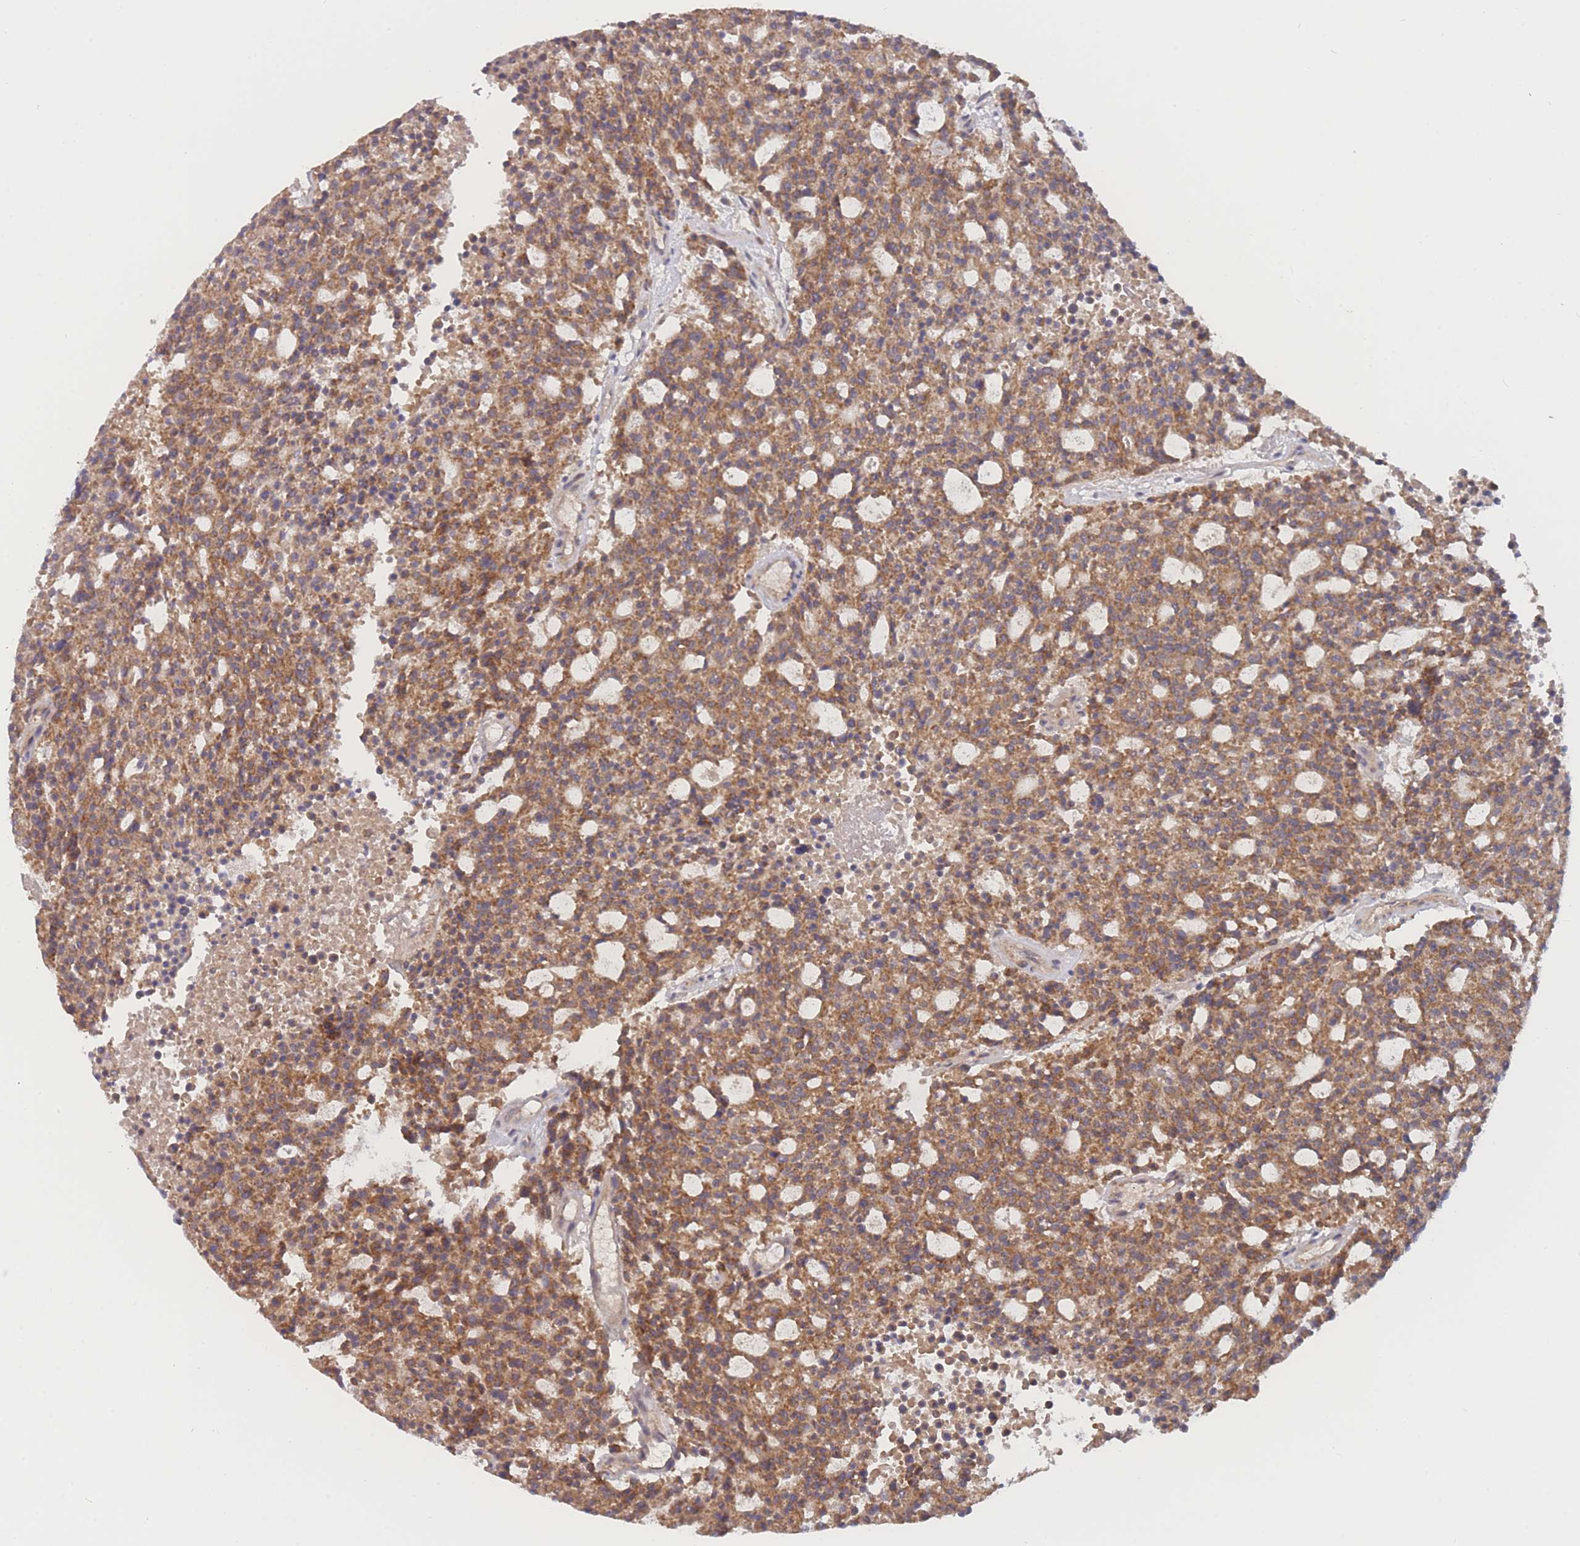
{"staining": {"intensity": "moderate", "quantity": ">75%", "location": "cytoplasmic/membranous"}, "tissue": "carcinoid", "cell_type": "Tumor cells", "image_type": "cancer", "snomed": [{"axis": "morphology", "description": "Carcinoid, malignant, NOS"}, {"axis": "topography", "description": "Pancreas"}], "caption": "Immunohistochemistry (IHC) of carcinoid displays medium levels of moderate cytoplasmic/membranous expression in approximately >75% of tumor cells.", "gene": "MRPS18B", "patient": {"sex": "female", "age": 54}}